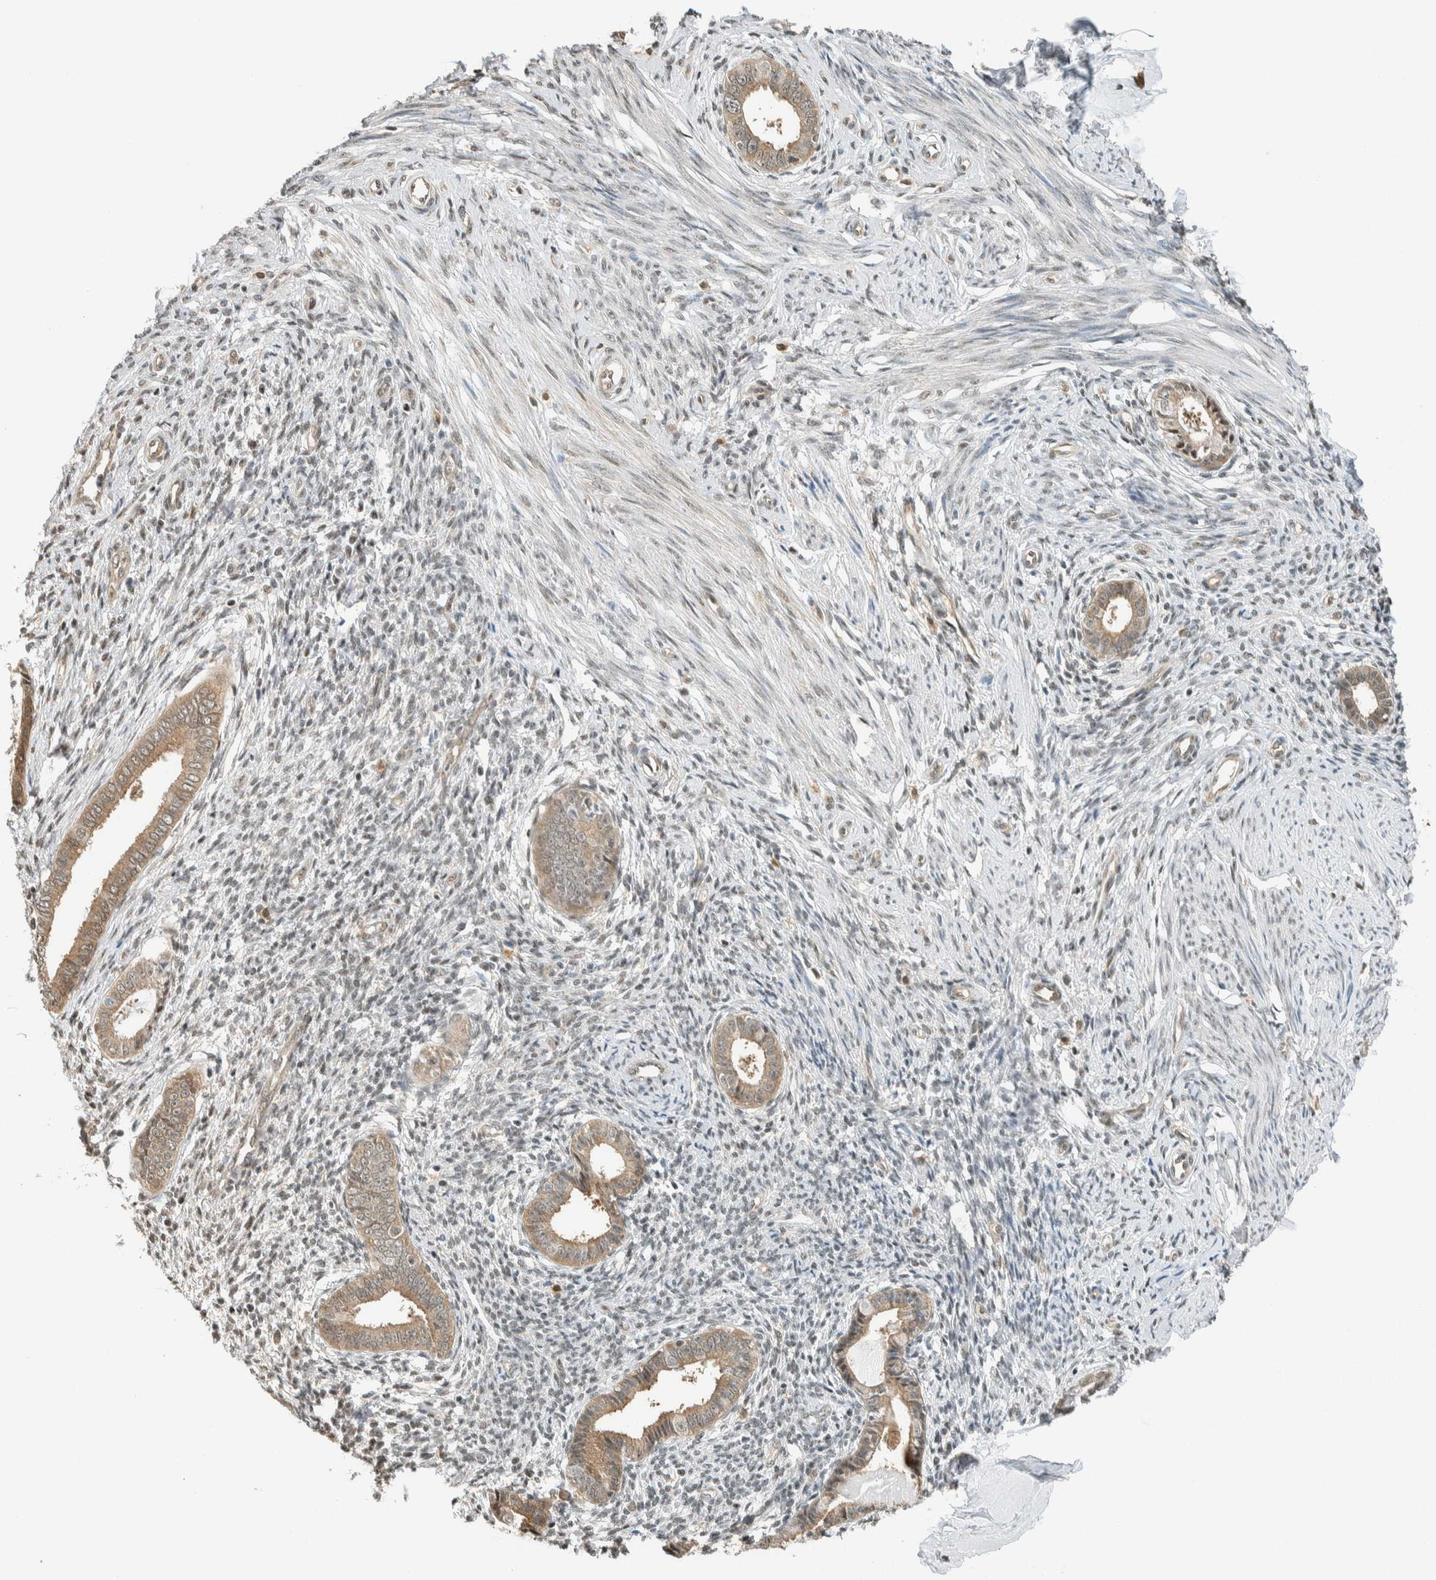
{"staining": {"intensity": "weak", "quantity": "<25%", "location": "cytoplasmic/membranous"}, "tissue": "endometrium", "cell_type": "Cells in endometrial stroma", "image_type": "normal", "snomed": [{"axis": "morphology", "description": "Normal tissue, NOS"}, {"axis": "topography", "description": "Endometrium"}], "caption": "Immunohistochemistry histopathology image of normal endometrium stained for a protein (brown), which exhibits no staining in cells in endometrial stroma. (Immunohistochemistry, brightfield microscopy, high magnification).", "gene": "NIBAN2", "patient": {"sex": "female", "age": 56}}